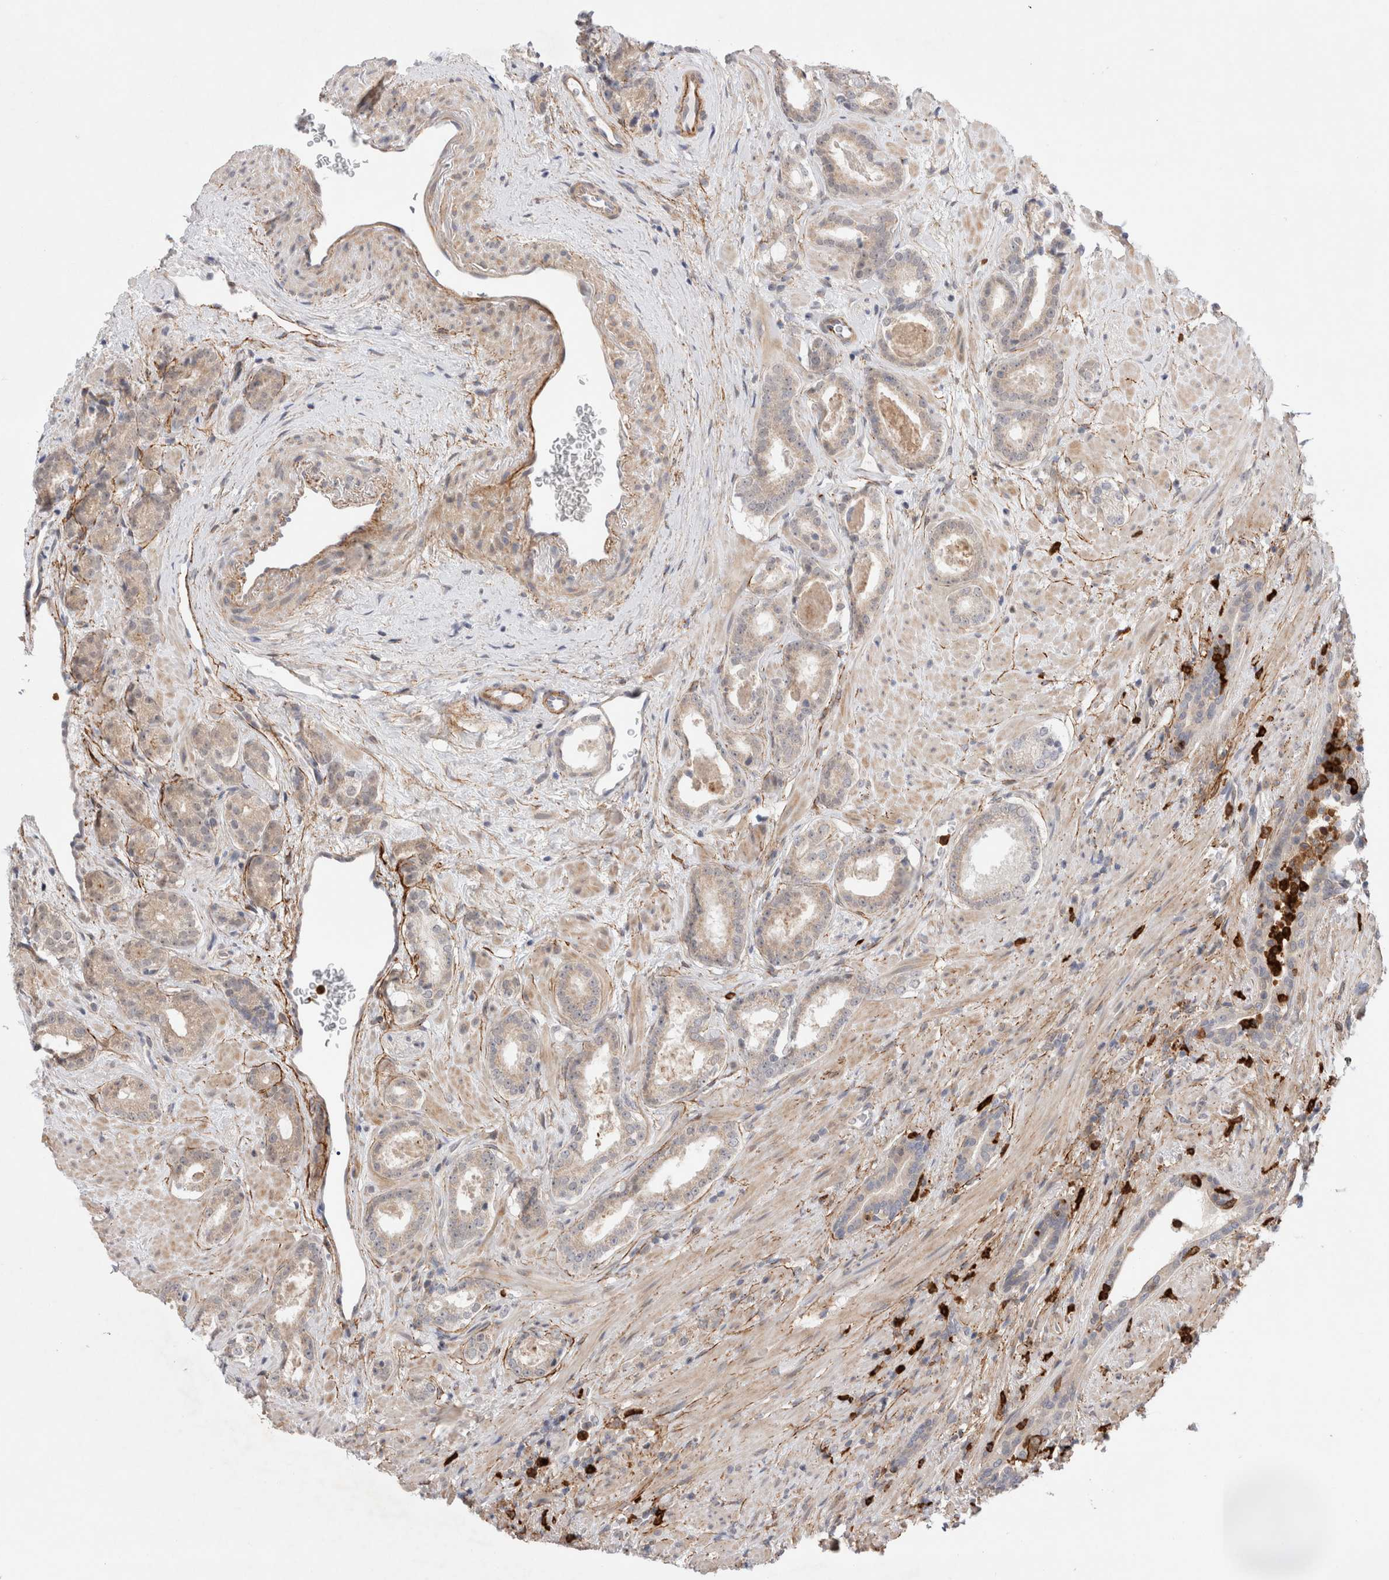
{"staining": {"intensity": "weak", "quantity": "<25%", "location": "cytoplasmic/membranous"}, "tissue": "prostate cancer", "cell_type": "Tumor cells", "image_type": "cancer", "snomed": [{"axis": "morphology", "description": "Adenocarcinoma, High grade"}, {"axis": "topography", "description": "Prostate"}], "caption": "An image of human prostate cancer is negative for staining in tumor cells. Nuclei are stained in blue.", "gene": "GSDMB", "patient": {"sex": "male", "age": 71}}